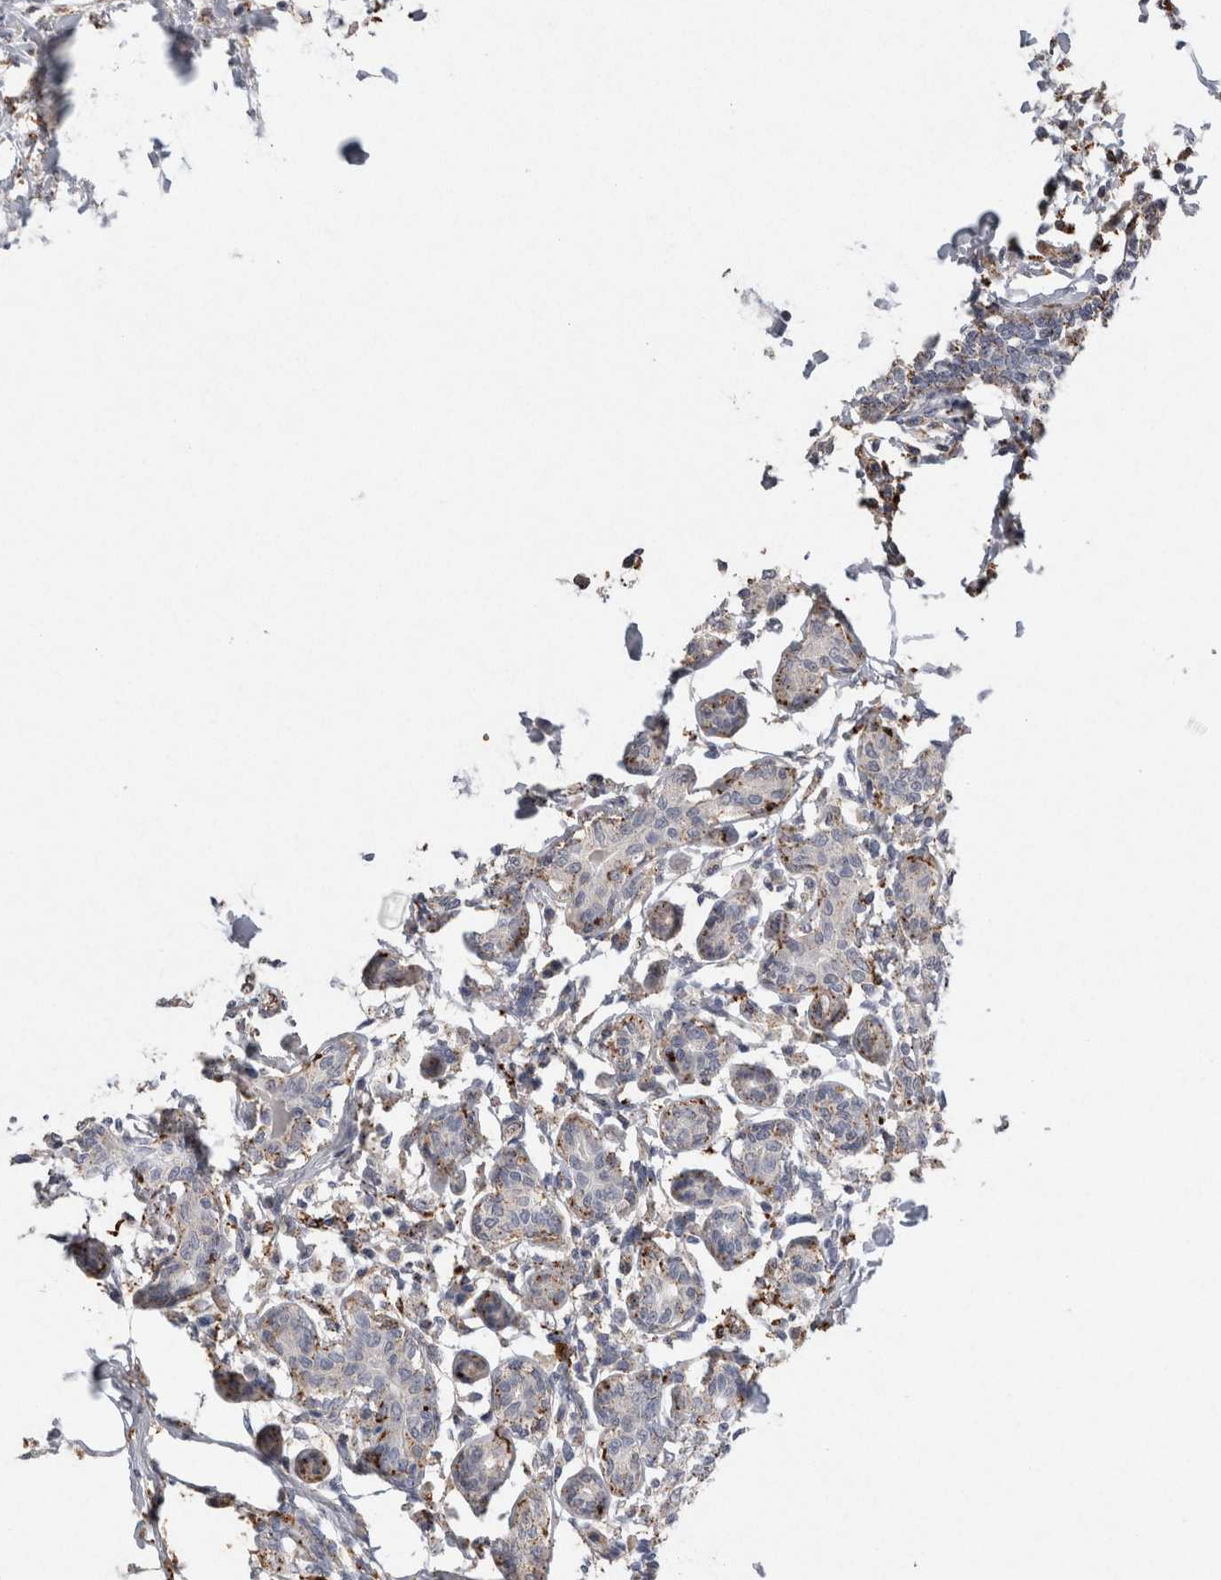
{"staining": {"intensity": "weak", "quantity": "25%-75%", "location": "cytoplasmic/membranous"}, "tissue": "breast cancer", "cell_type": "Tumor cells", "image_type": "cancer", "snomed": [{"axis": "morphology", "description": "Lobular carcinoma, in situ"}, {"axis": "morphology", "description": "Lobular carcinoma"}, {"axis": "topography", "description": "Breast"}], "caption": "Human breast cancer (lobular carcinoma in situ) stained with a protein marker demonstrates weak staining in tumor cells.", "gene": "CTSZ", "patient": {"sex": "female", "age": 41}}